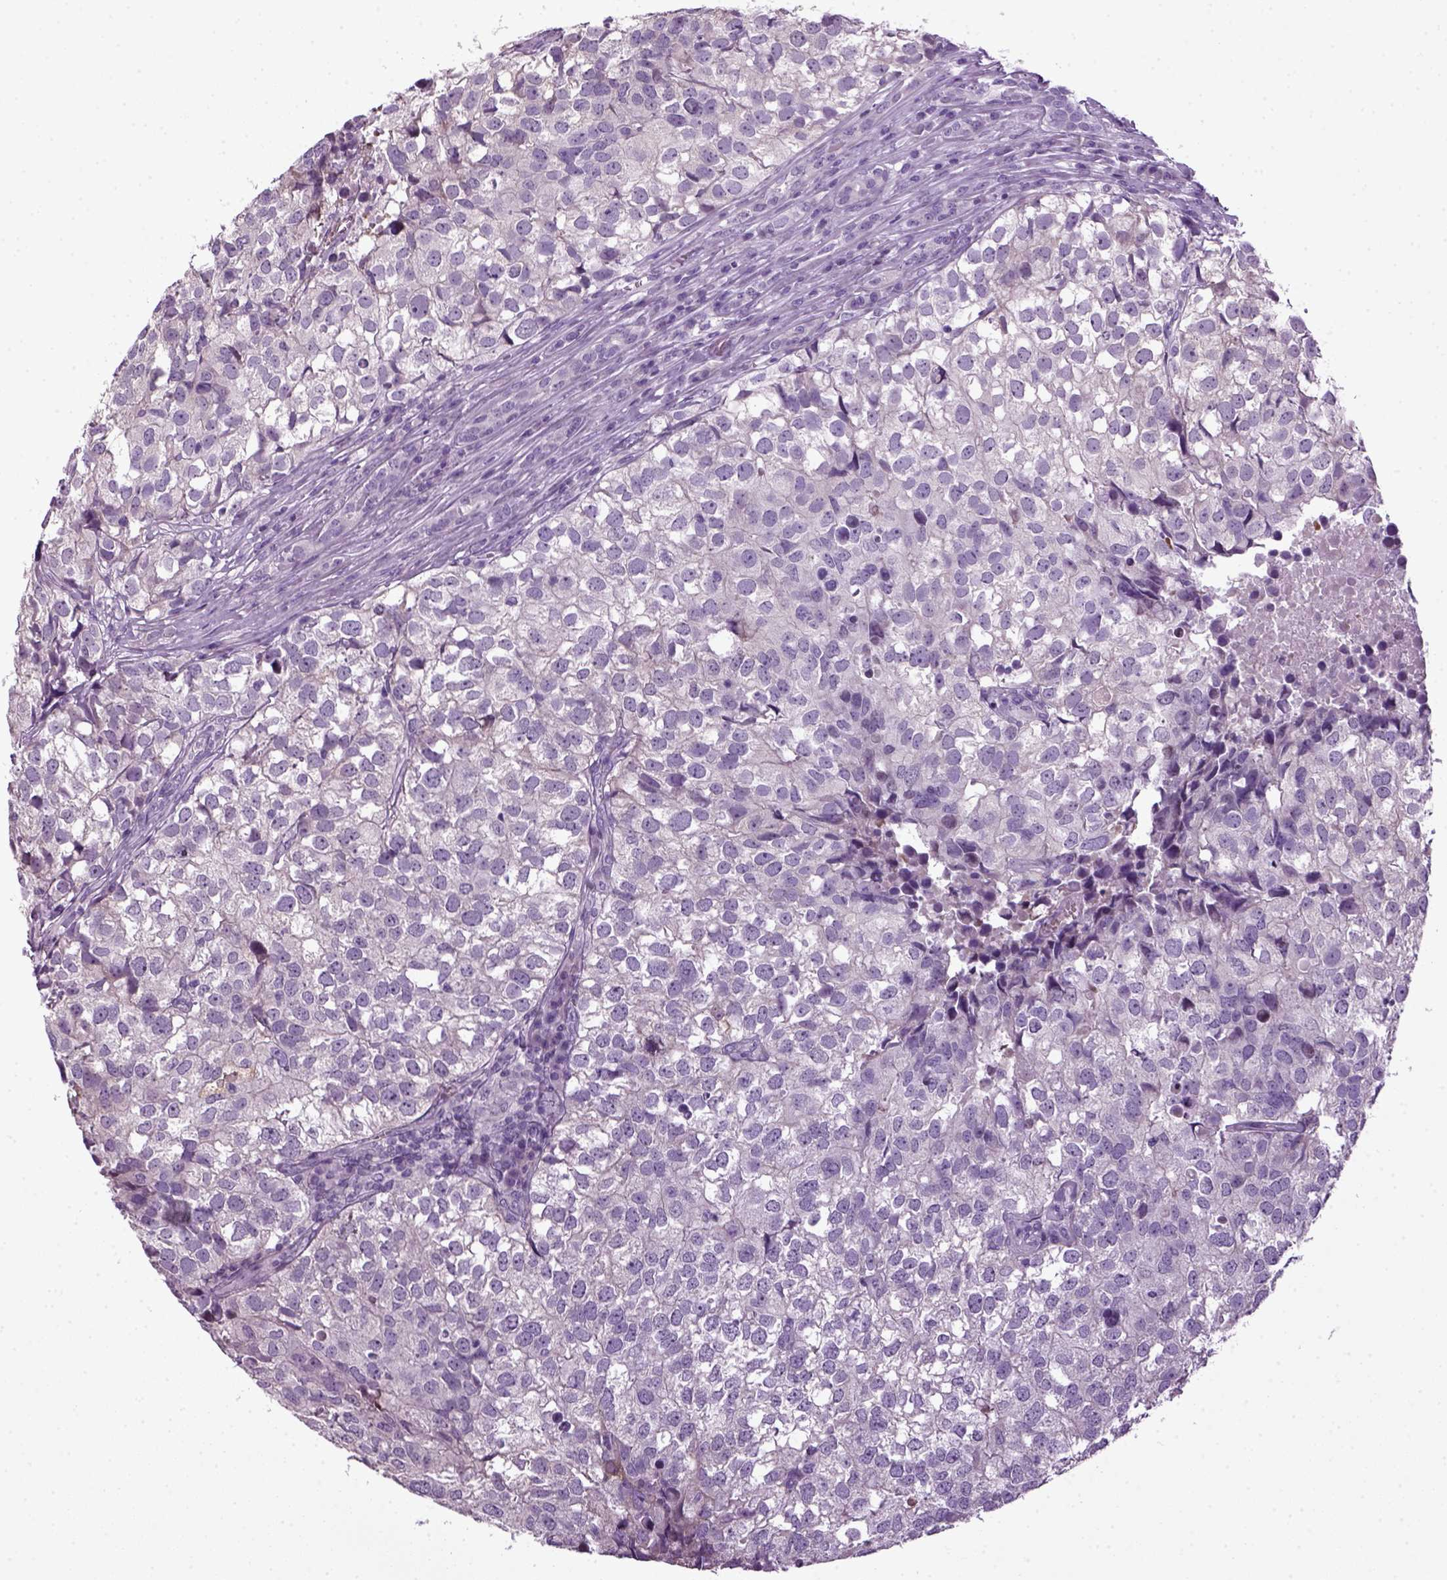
{"staining": {"intensity": "negative", "quantity": "none", "location": "none"}, "tissue": "breast cancer", "cell_type": "Tumor cells", "image_type": "cancer", "snomed": [{"axis": "morphology", "description": "Duct carcinoma"}, {"axis": "topography", "description": "Breast"}], "caption": "This histopathology image is of breast cancer stained with immunohistochemistry (IHC) to label a protein in brown with the nuclei are counter-stained blue. There is no positivity in tumor cells.", "gene": "HMCN2", "patient": {"sex": "female", "age": 30}}